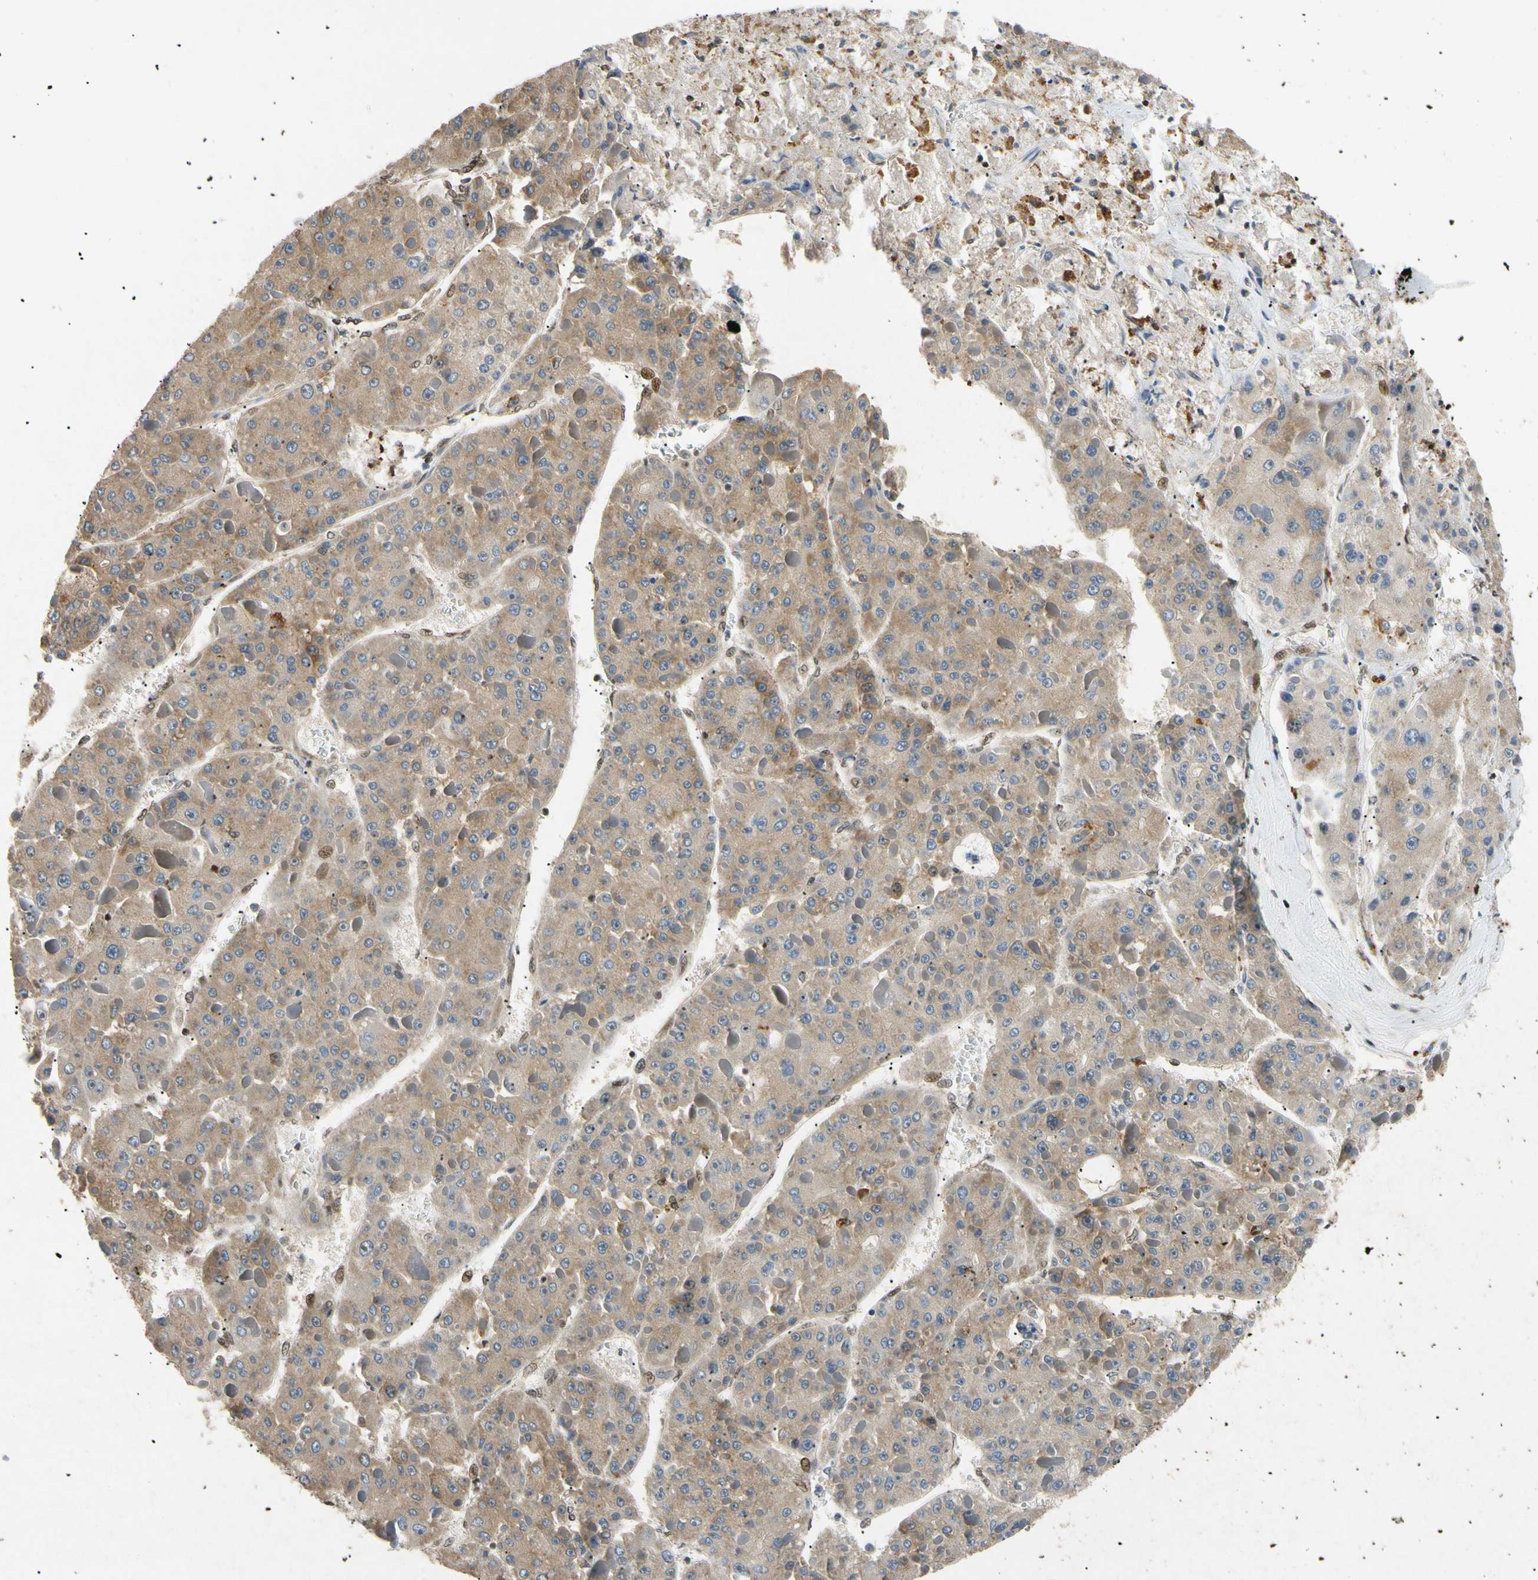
{"staining": {"intensity": "weak", "quantity": ">75%", "location": "cytoplasmic/membranous"}, "tissue": "liver cancer", "cell_type": "Tumor cells", "image_type": "cancer", "snomed": [{"axis": "morphology", "description": "Carcinoma, Hepatocellular, NOS"}, {"axis": "topography", "description": "Liver"}], "caption": "This photomicrograph shows immunohistochemistry (IHC) staining of human liver hepatocellular carcinoma, with low weak cytoplasmic/membranous positivity in approximately >75% of tumor cells.", "gene": "EIF1AX", "patient": {"sex": "female", "age": 73}}